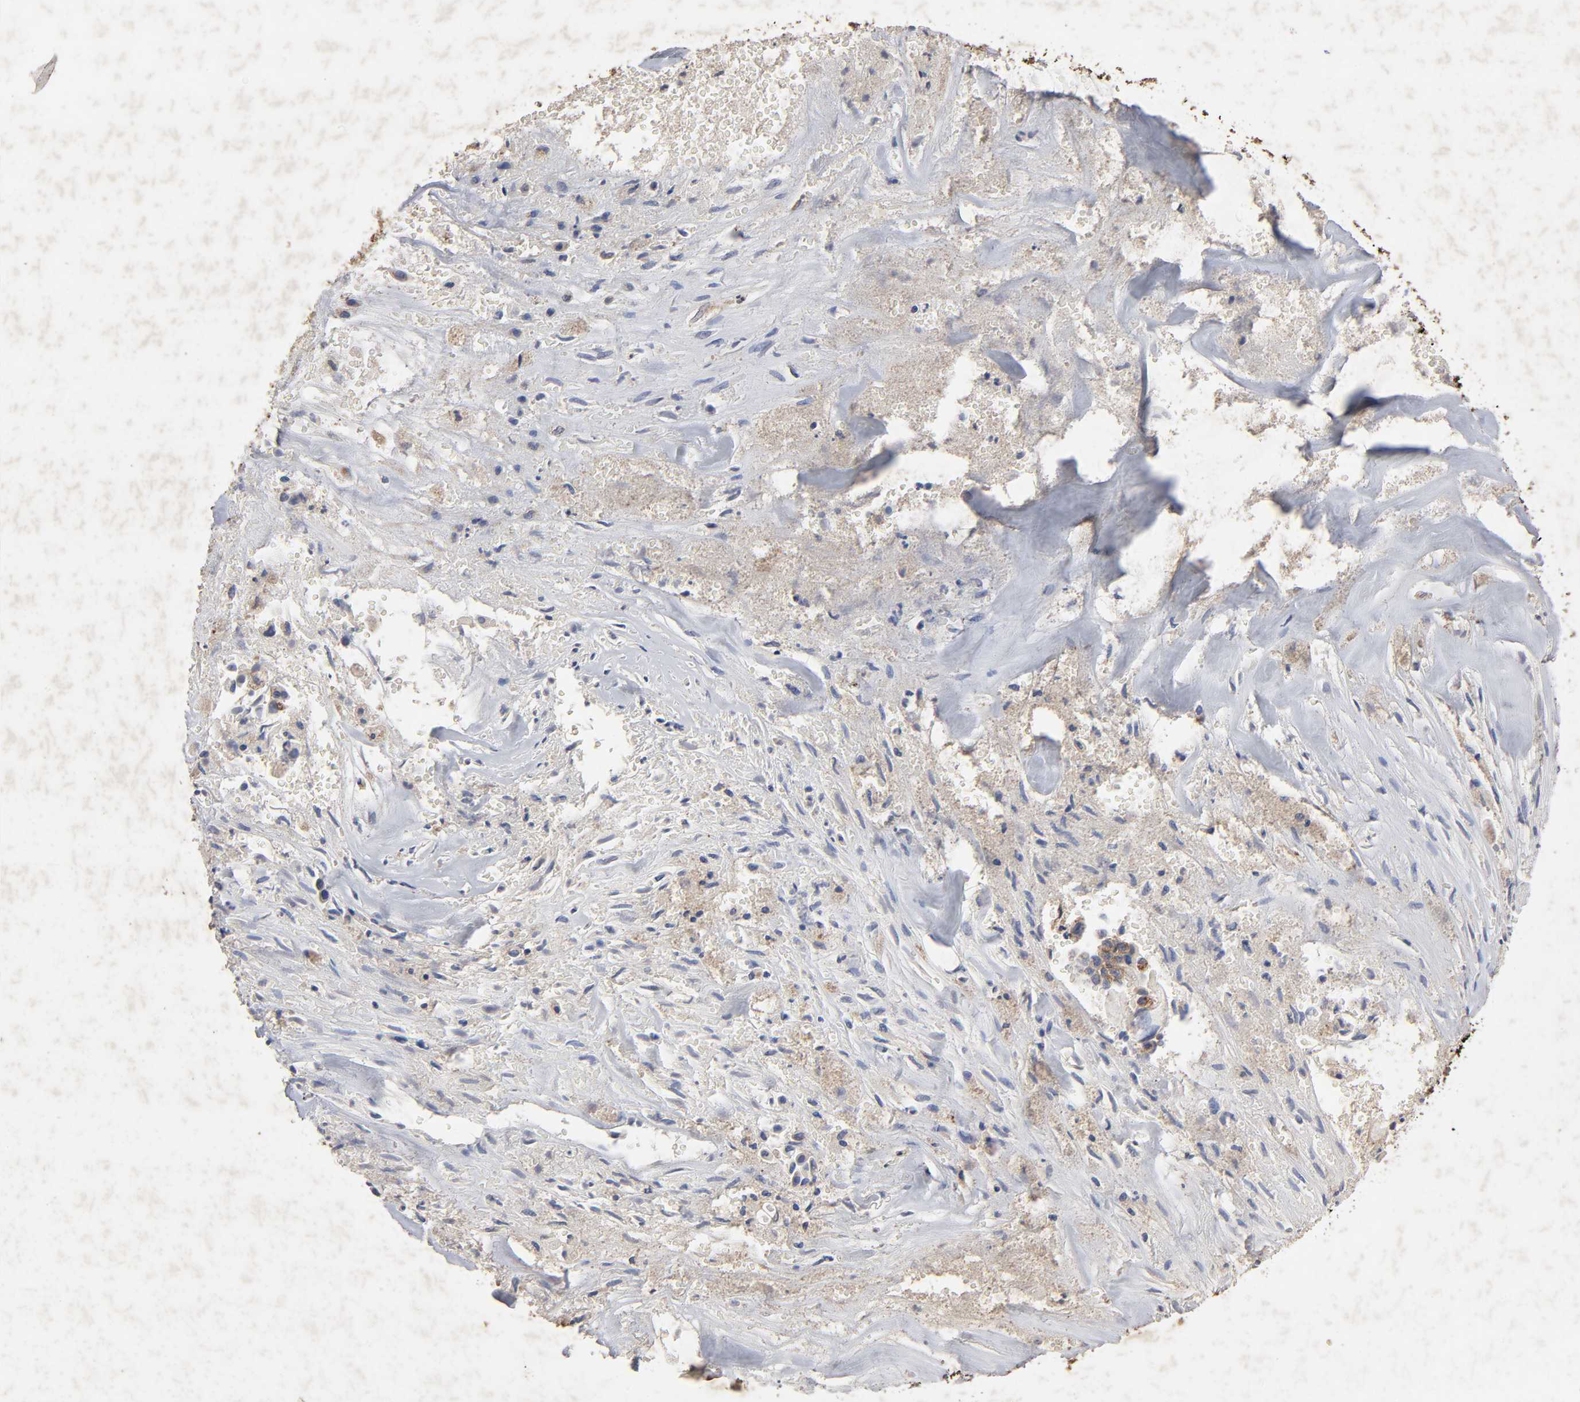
{"staining": {"intensity": "moderate", "quantity": "25%-75%", "location": "cytoplasmic/membranous"}, "tissue": "liver cancer", "cell_type": "Tumor cells", "image_type": "cancer", "snomed": [{"axis": "morphology", "description": "Cholangiocarcinoma"}, {"axis": "topography", "description": "Liver"}], "caption": "Immunohistochemistry micrograph of neoplastic tissue: liver cholangiocarcinoma stained using IHC exhibits medium levels of moderate protein expression localized specifically in the cytoplasmic/membranous of tumor cells, appearing as a cytoplasmic/membranous brown color.", "gene": "CYCS", "patient": {"sex": "female", "age": 70}}